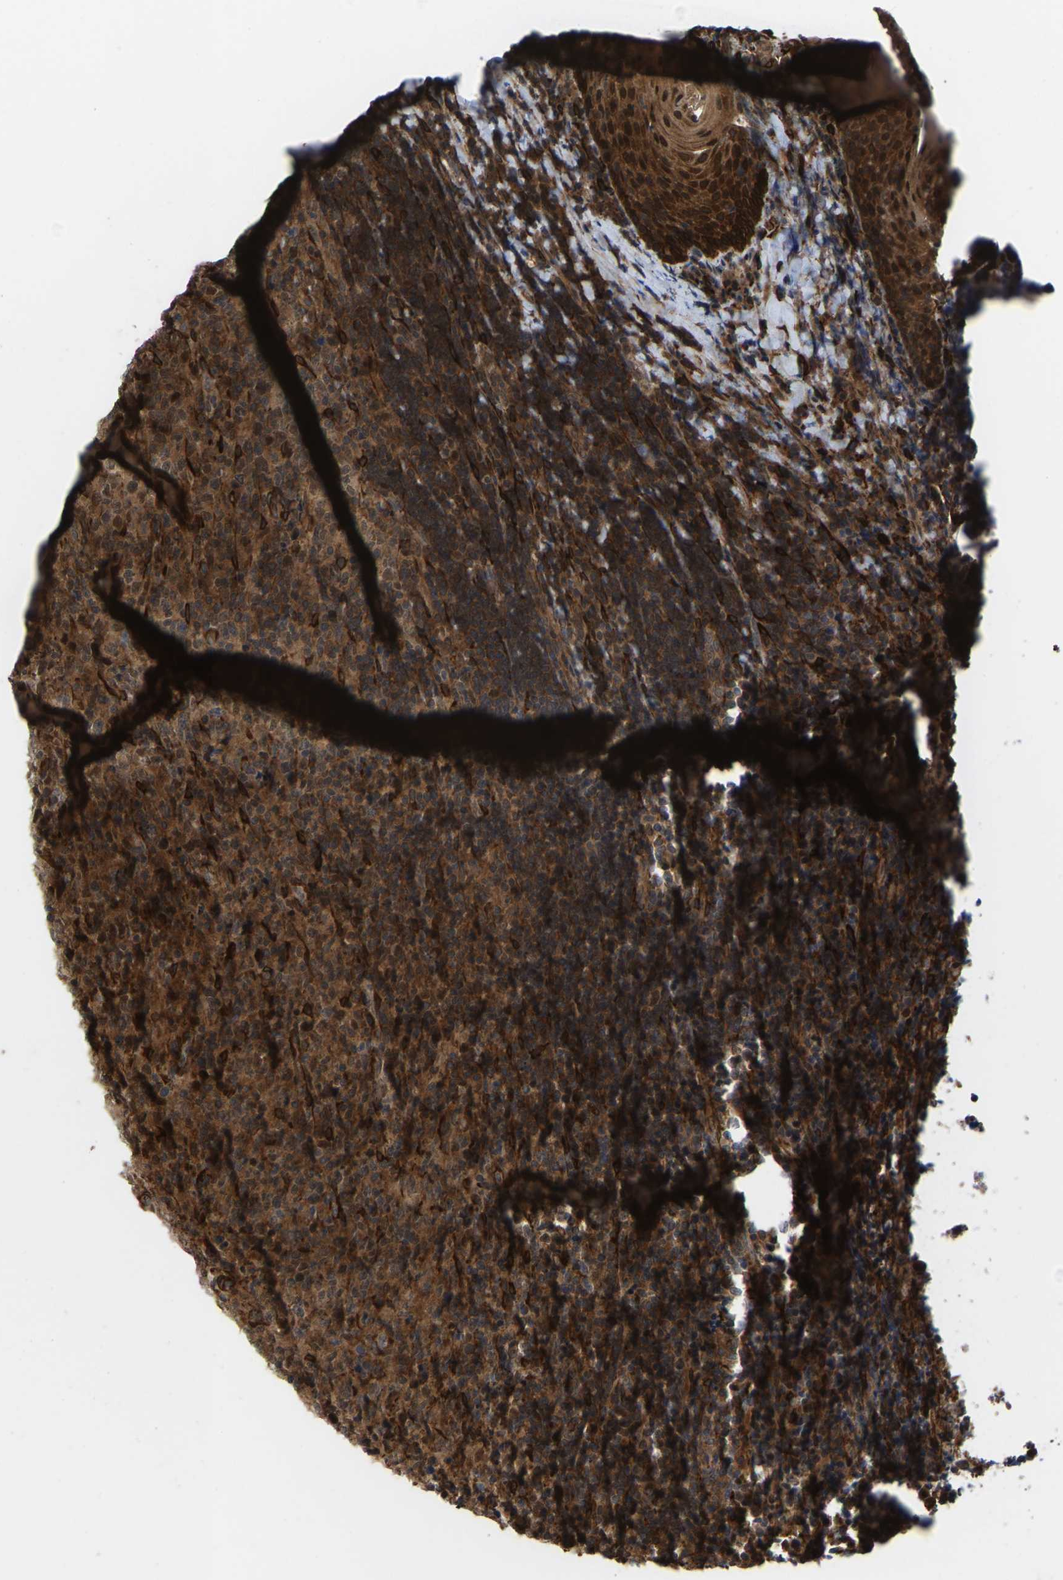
{"staining": {"intensity": "strong", "quantity": ">75%", "location": "cytoplasmic/membranous,nuclear"}, "tissue": "lymphoma", "cell_type": "Tumor cells", "image_type": "cancer", "snomed": [{"axis": "morphology", "description": "Malignant lymphoma, non-Hodgkin's type, High grade"}, {"axis": "topography", "description": "Tonsil"}], "caption": "Human lymphoma stained with a protein marker demonstrates strong staining in tumor cells.", "gene": "CYP7B1", "patient": {"sex": "female", "age": 36}}